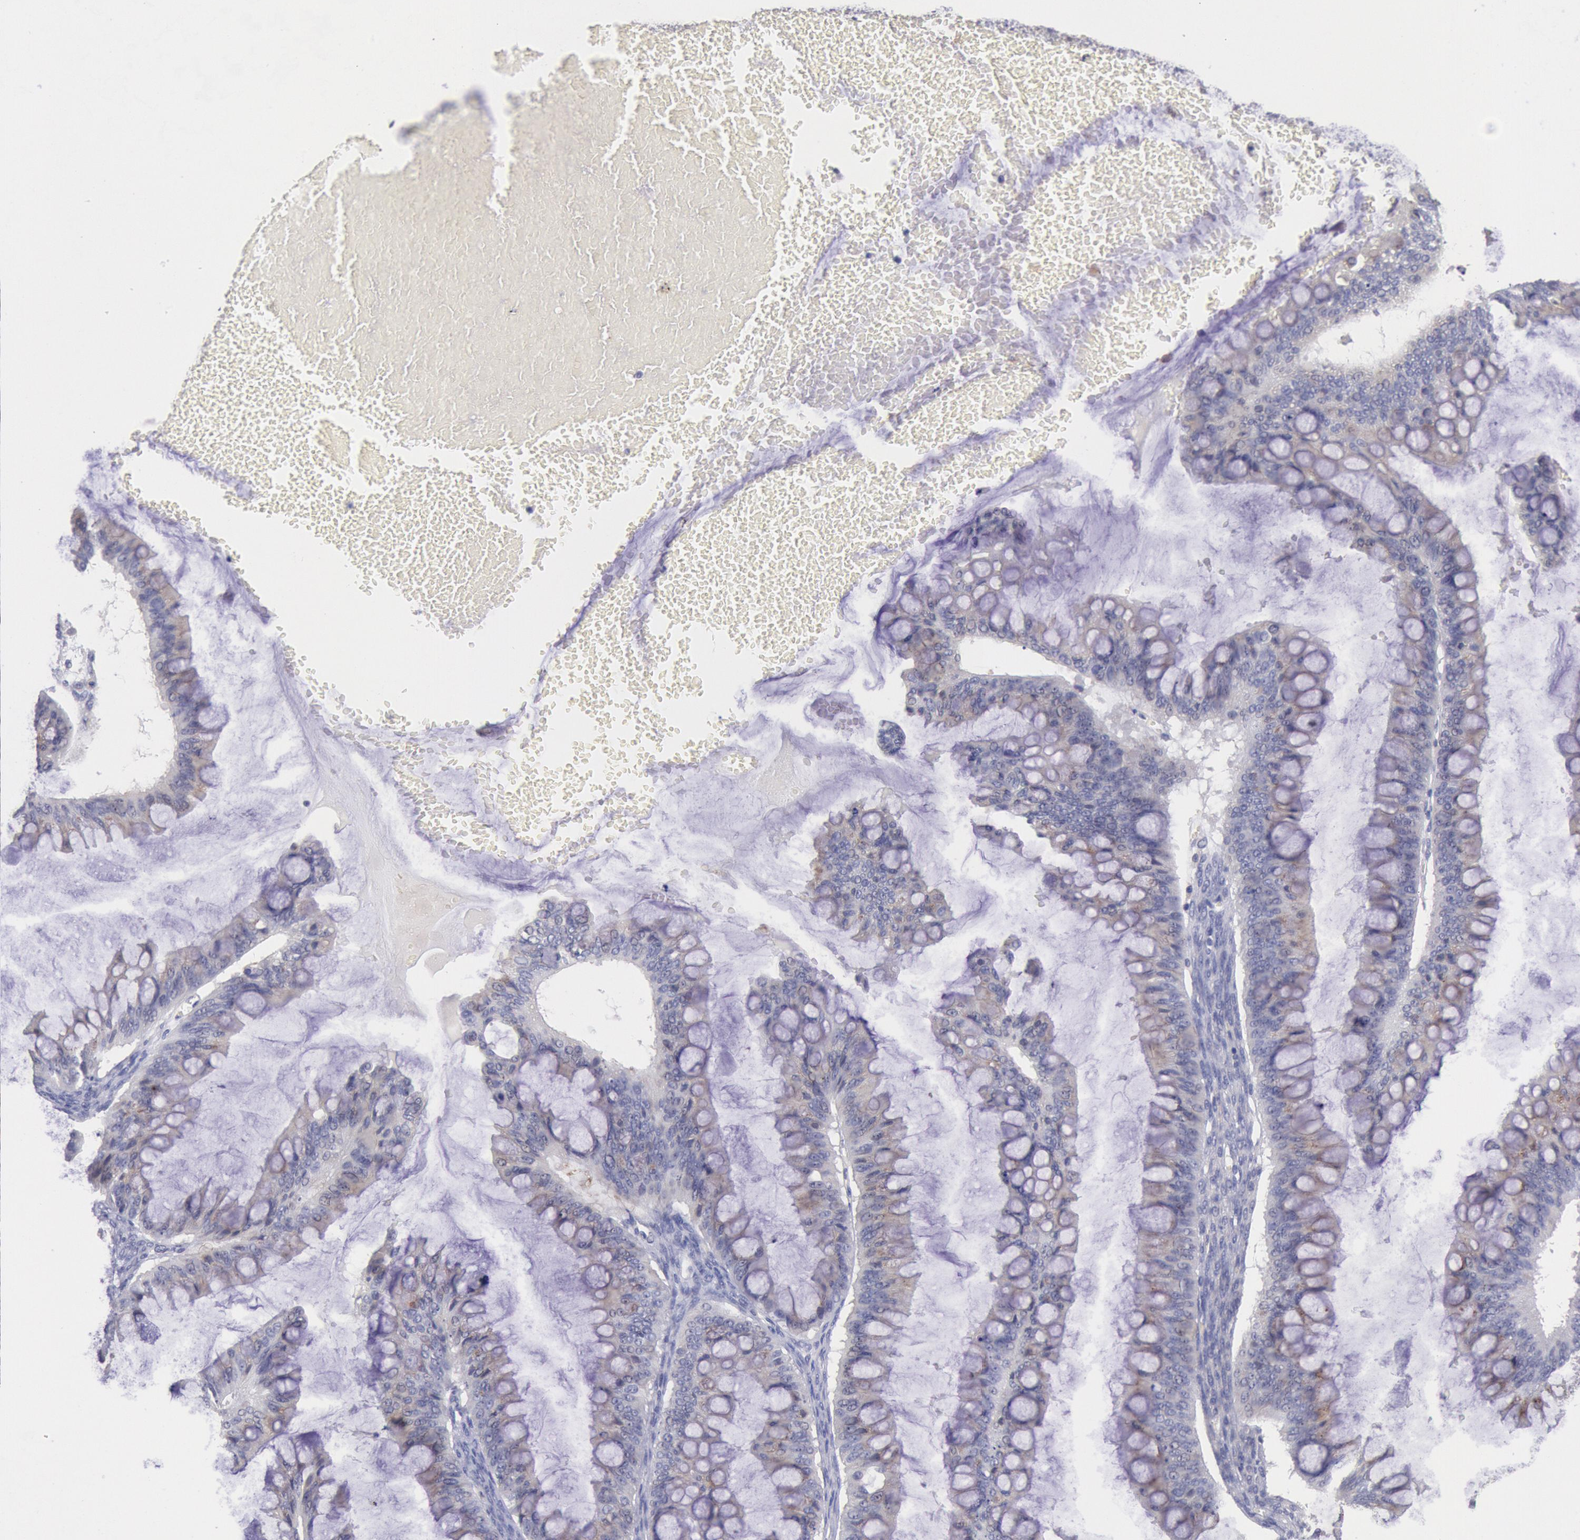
{"staining": {"intensity": "weak", "quantity": ">75%", "location": "cytoplasmic/membranous"}, "tissue": "ovarian cancer", "cell_type": "Tumor cells", "image_type": "cancer", "snomed": [{"axis": "morphology", "description": "Cystadenocarcinoma, mucinous, NOS"}, {"axis": "topography", "description": "Ovary"}], "caption": "There is low levels of weak cytoplasmic/membranous expression in tumor cells of mucinous cystadenocarcinoma (ovarian), as demonstrated by immunohistochemical staining (brown color).", "gene": "GAL3ST1", "patient": {"sex": "female", "age": 73}}